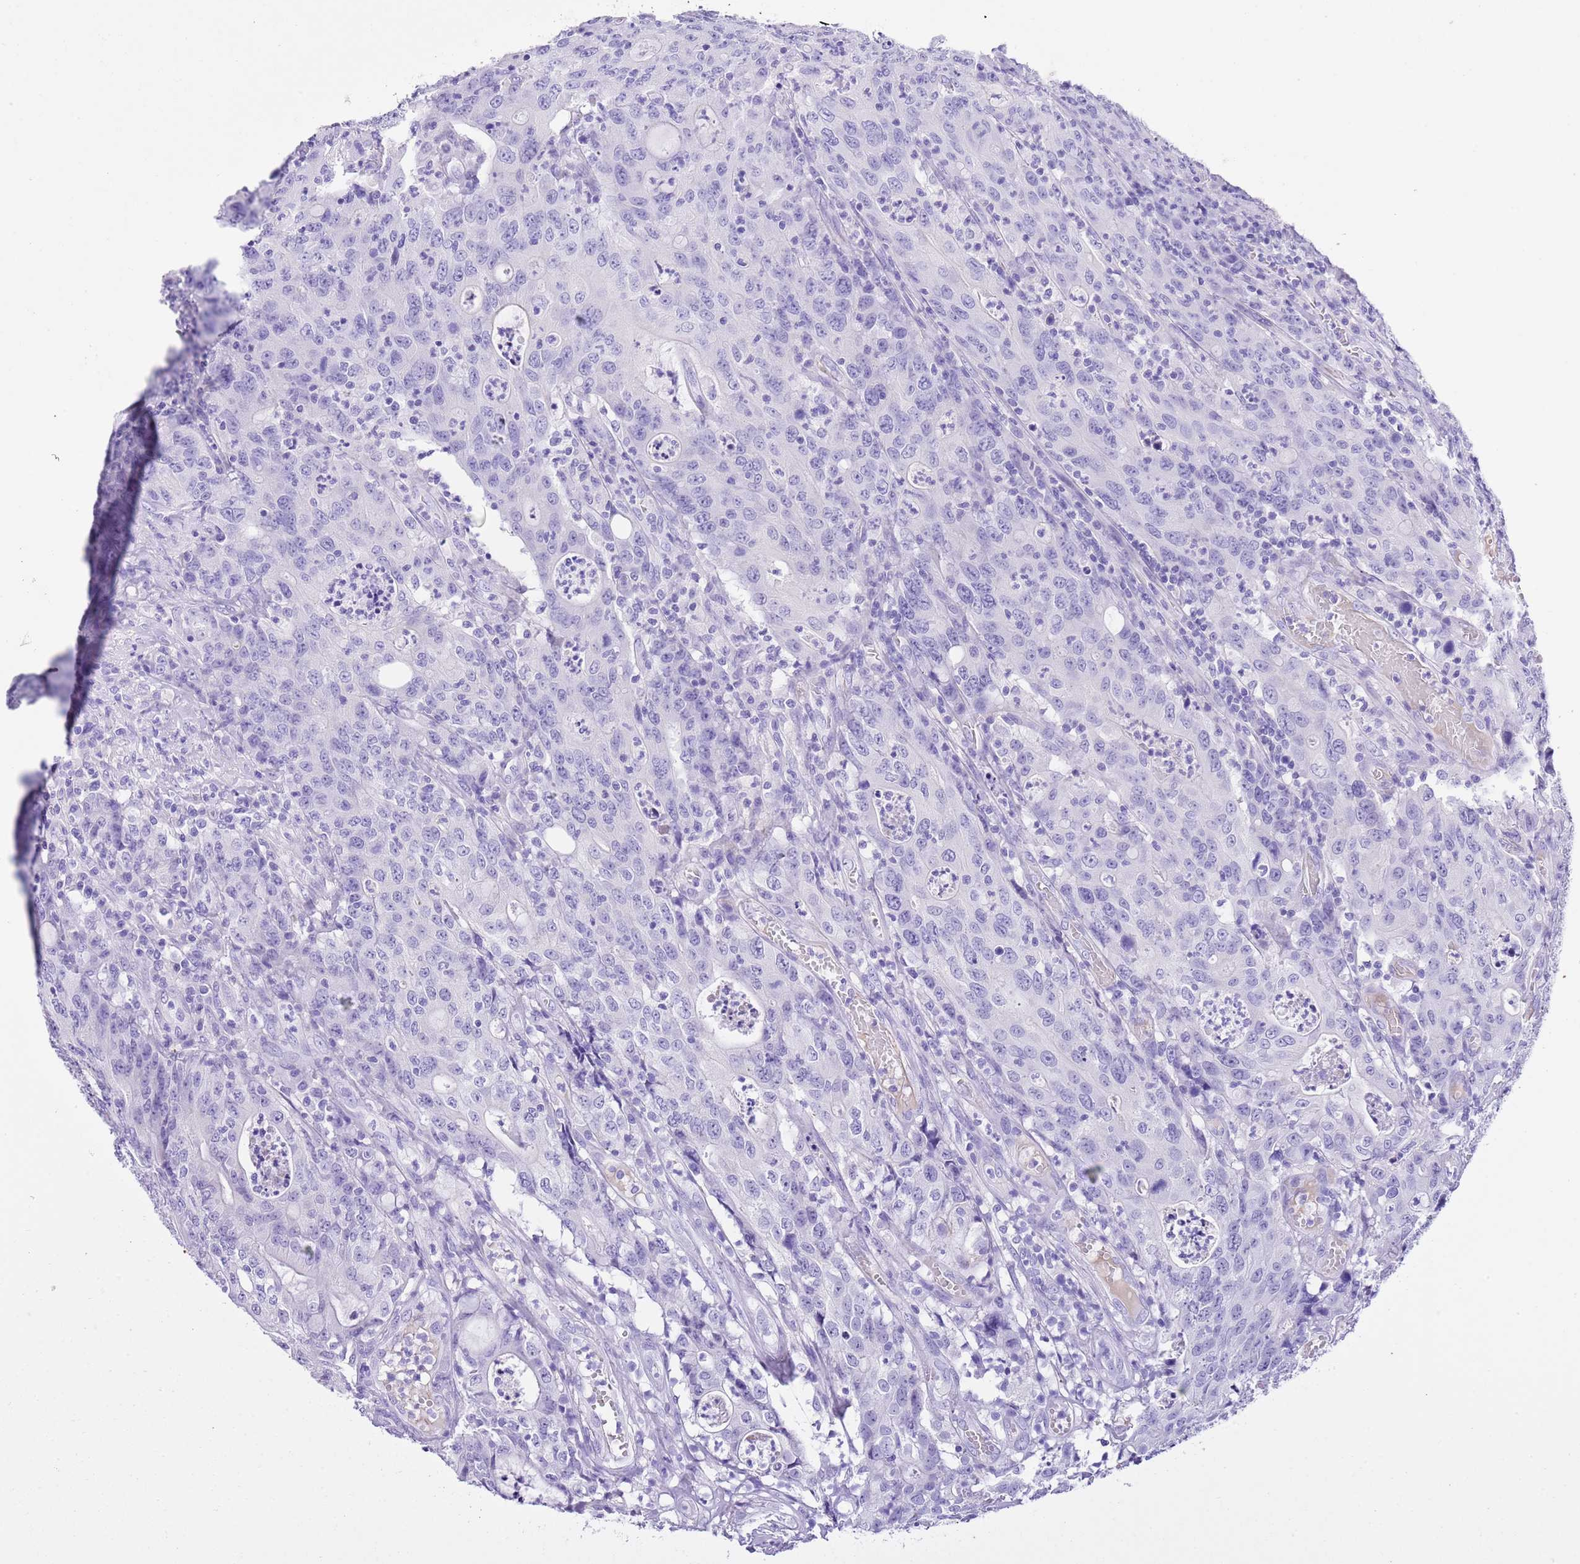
{"staining": {"intensity": "negative", "quantity": "none", "location": "none"}, "tissue": "colorectal cancer", "cell_type": "Tumor cells", "image_type": "cancer", "snomed": [{"axis": "morphology", "description": "Adenocarcinoma, NOS"}, {"axis": "topography", "description": "Colon"}], "caption": "A photomicrograph of adenocarcinoma (colorectal) stained for a protein demonstrates no brown staining in tumor cells. (DAB immunohistochemistry visualized using brightfield microscopy, high magnification).", "gene": "TBC1D10B", "patient": {"sex": "male", "age": 83}}